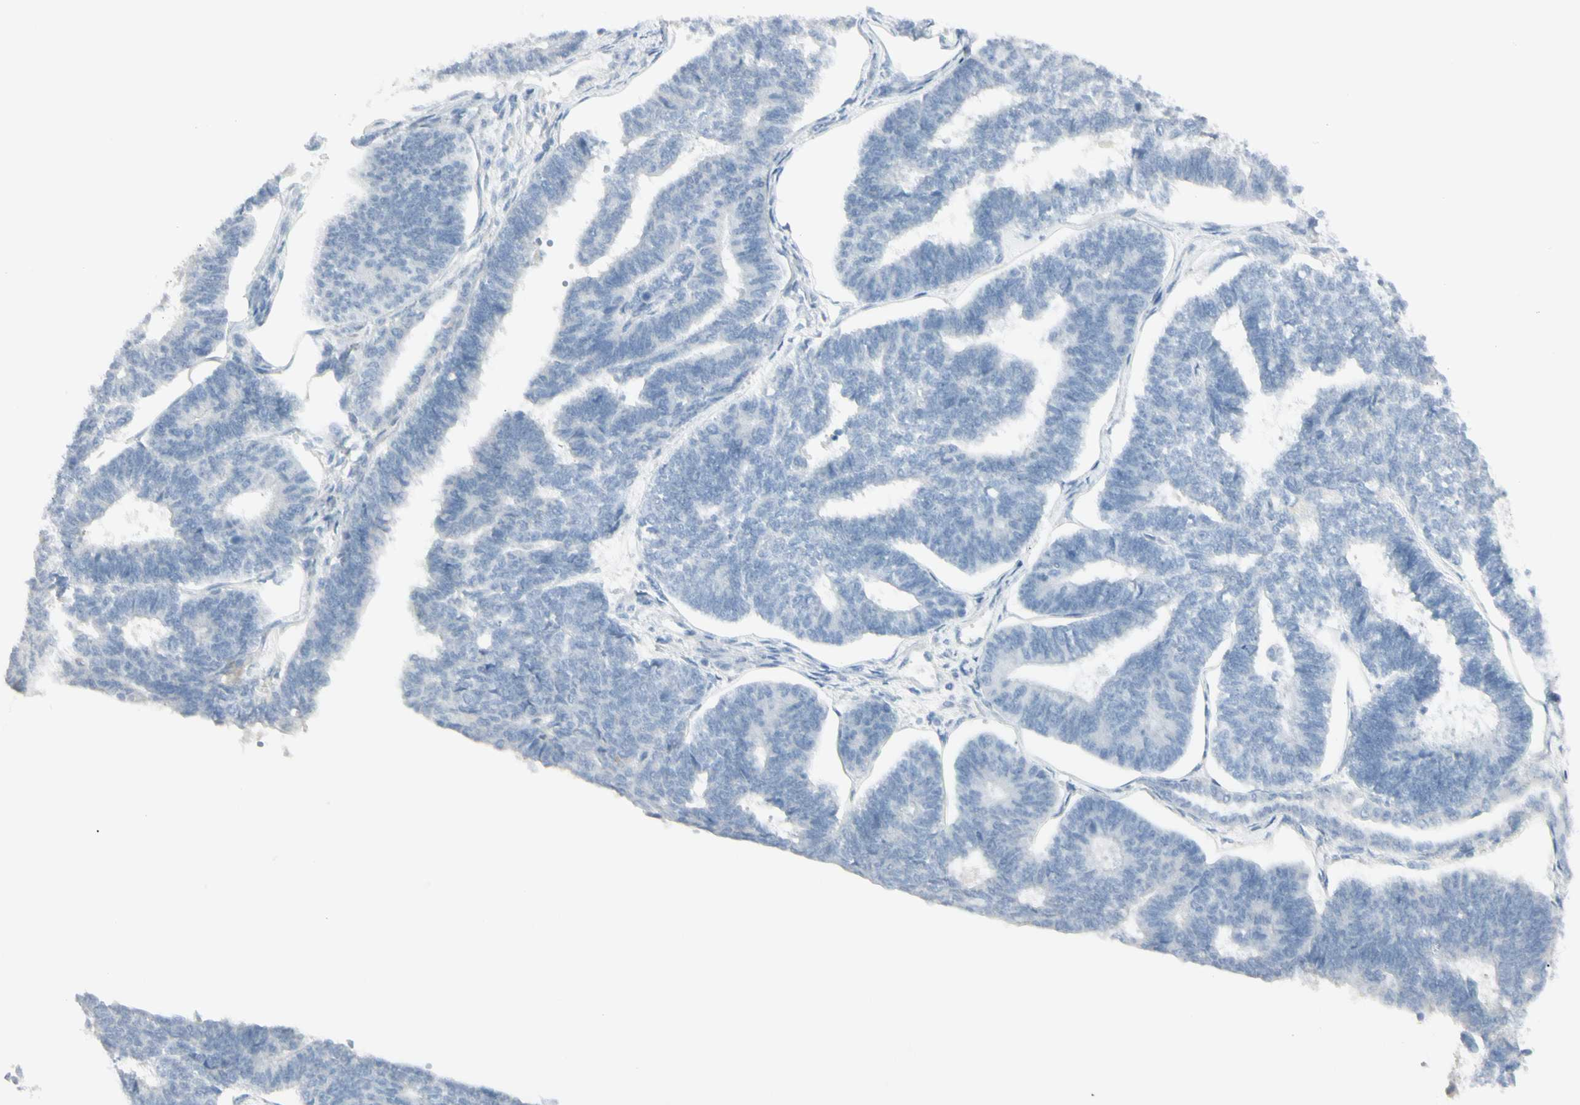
{"staining": {"intensity": "negative", "quantity": "none", "location": "none"}, "tissue": "endometrial cancer", "cell_type": "Tumor cells", "image_type": "cancer", "snomed": [{"axis": "morphology", "description": "Adenocarcinoma, NOS"}, {"axis": "topography", "description": "Endometrium"}], "caption": "The micrograph exhibits no staining of tumor cells in endometrial adenocarcinoma.", "gene": "PIP", "patient": {"sex": "female", "age": 70}}